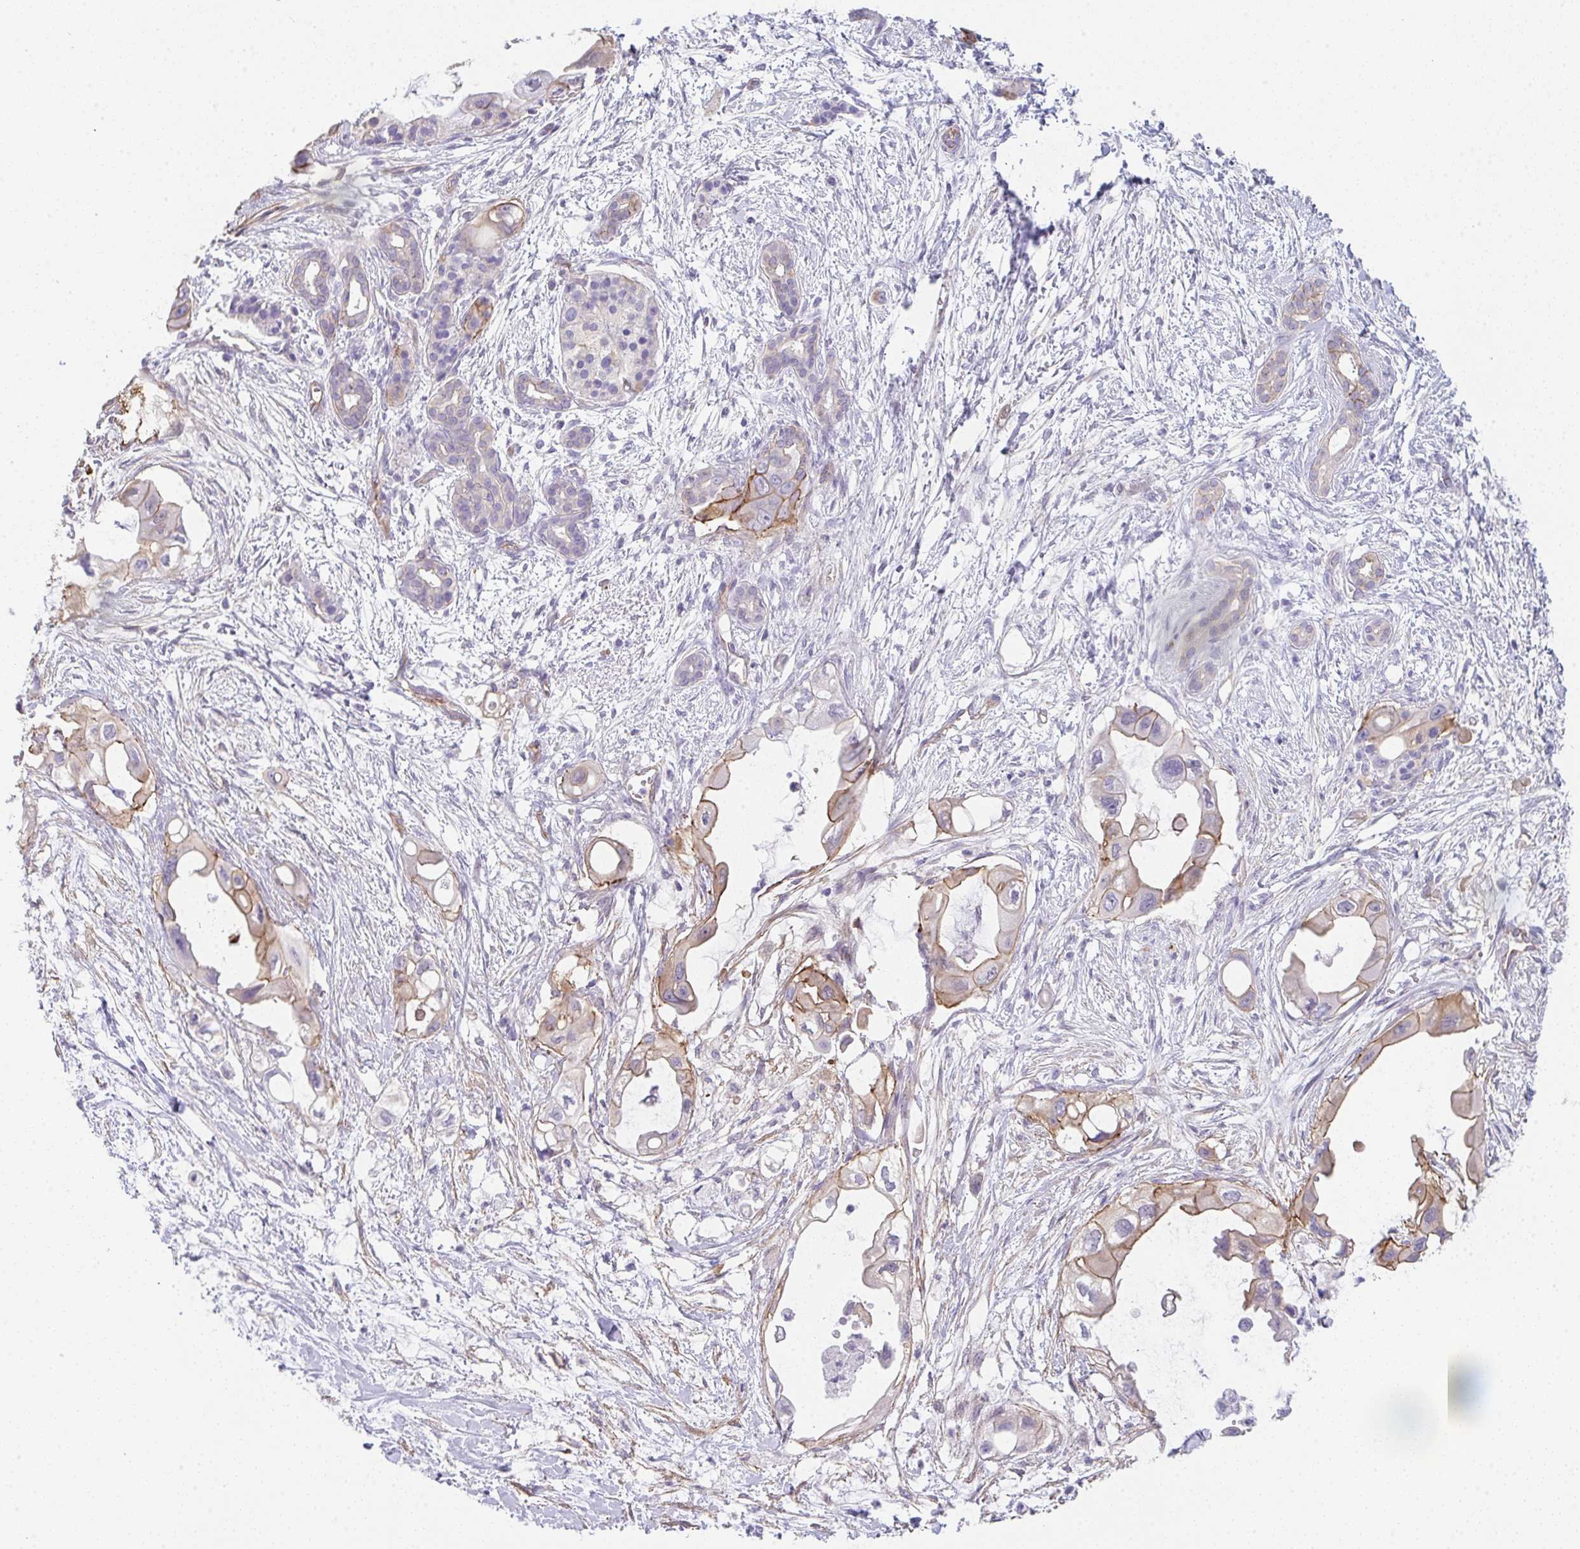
{"staining": {"intensity": "weak", "quantity": "25%-75%", "location": "cytoplasmic/membranous"}, "tissue": "pancreatic cancer", "cell_type": "Tumor cells", "image_type": "cancer", "snomed": [{"axis": "morphology", "description": "Adenocarcinoma, NOS"}, {"axis": "topography", "description": "Pancreas"}], "caption": "Human pancreatic adenocarcinoma stained for a protein (brown) exhibits weak cytoplasmic/membranous positive expression in approximately 25%-75% of tumor cells.", "gene": "DBN1", "patient": {"sex": "male", "age": 61}}